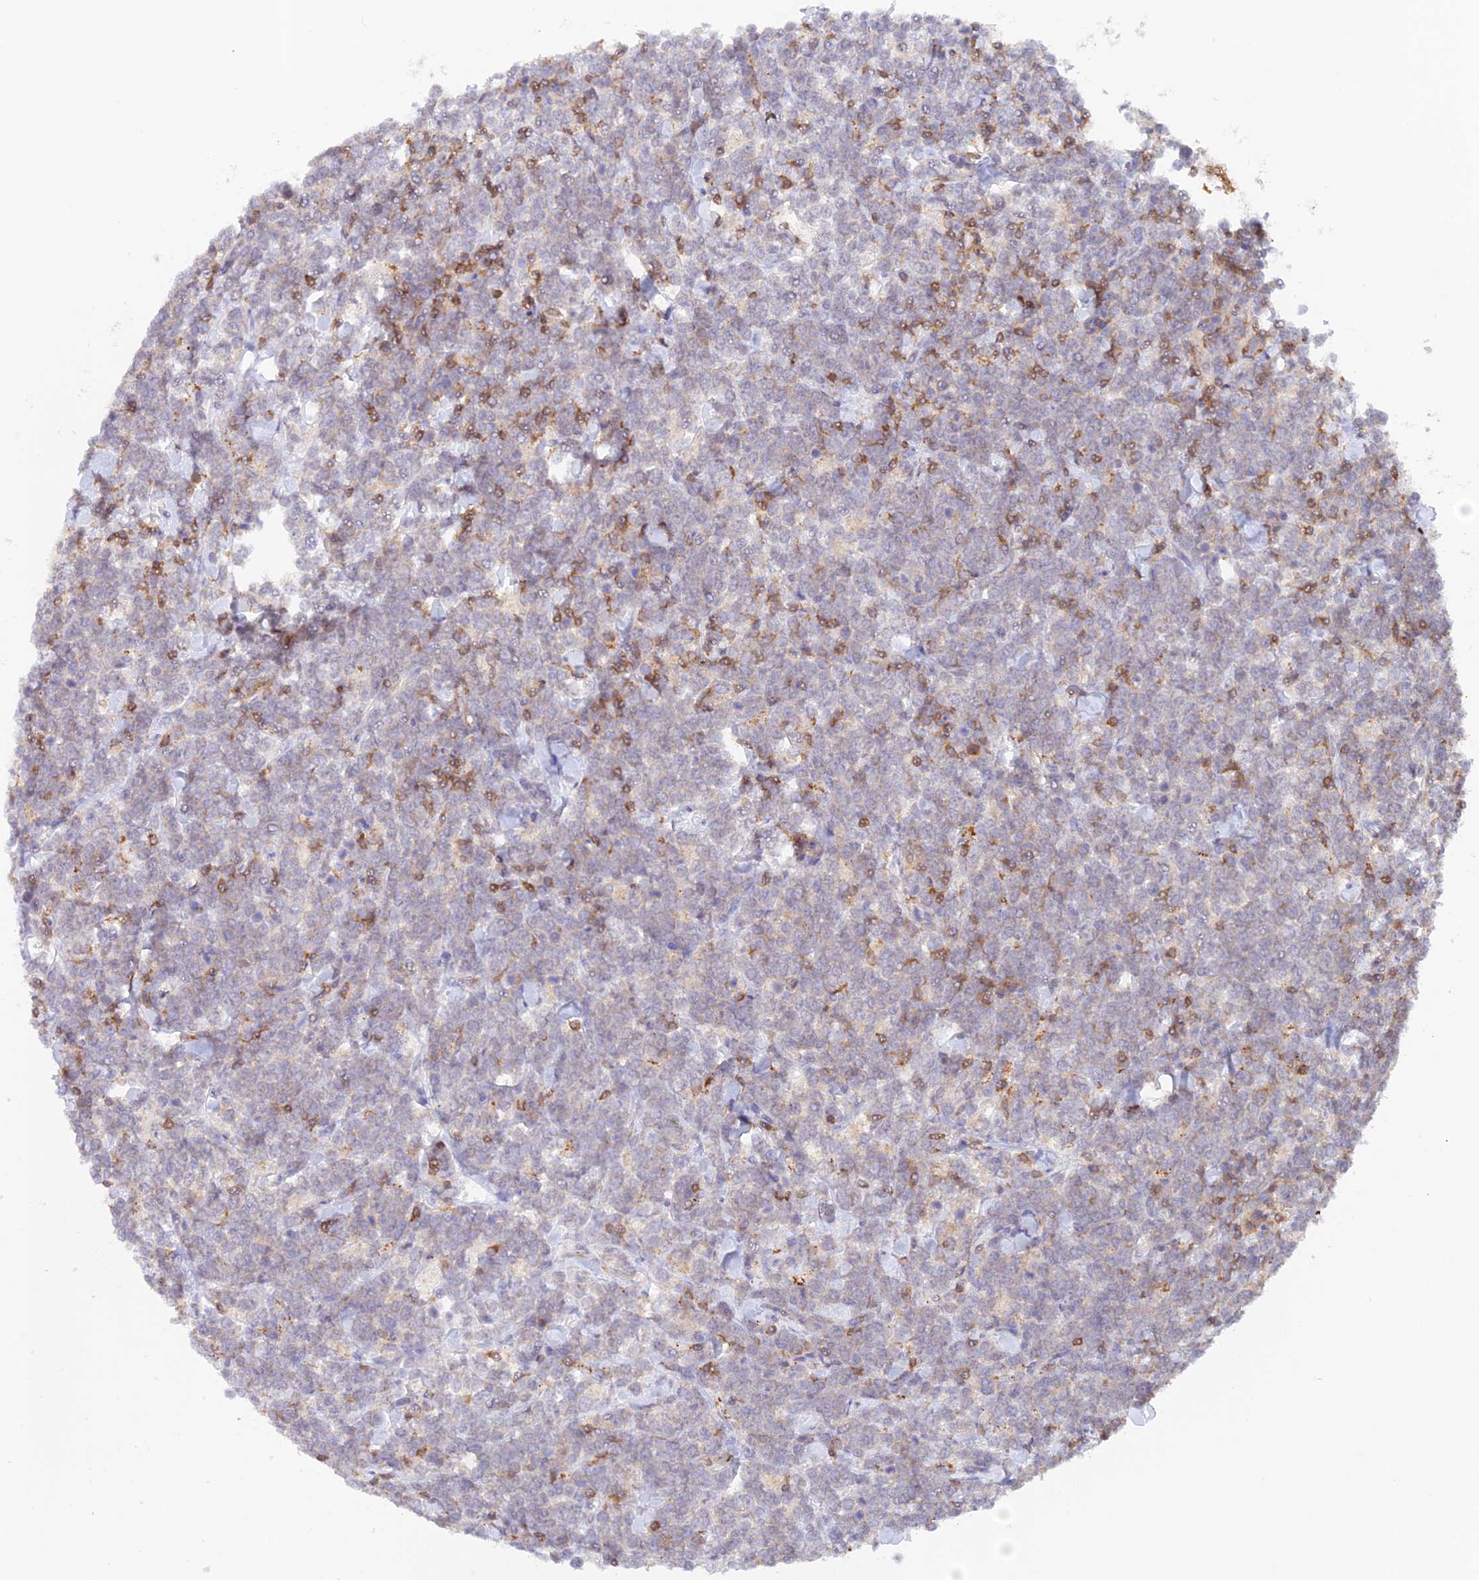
{"staining": {"intensity": "negative", "quantity": "none", "location": "none"}, "tissue": "lymphoma", "cell_type": "Tumor cells", "image_type": "cancer", "snomed": [{"axis": "morphology", "description": "Malignant lymphoma, non-Hodgkin's type, High grade"}, {"axis": "topography", "description": "Small intestine"}], "caption": "High power microscopy image of an immunohistochemistry photomicrograph of high-grade malignant lymphoma, non-Hodgkin's type, revealing no significant positivity in tumor cells.", "gene": "DENND1C", "patient": {"sex": "male", "age": 8}}